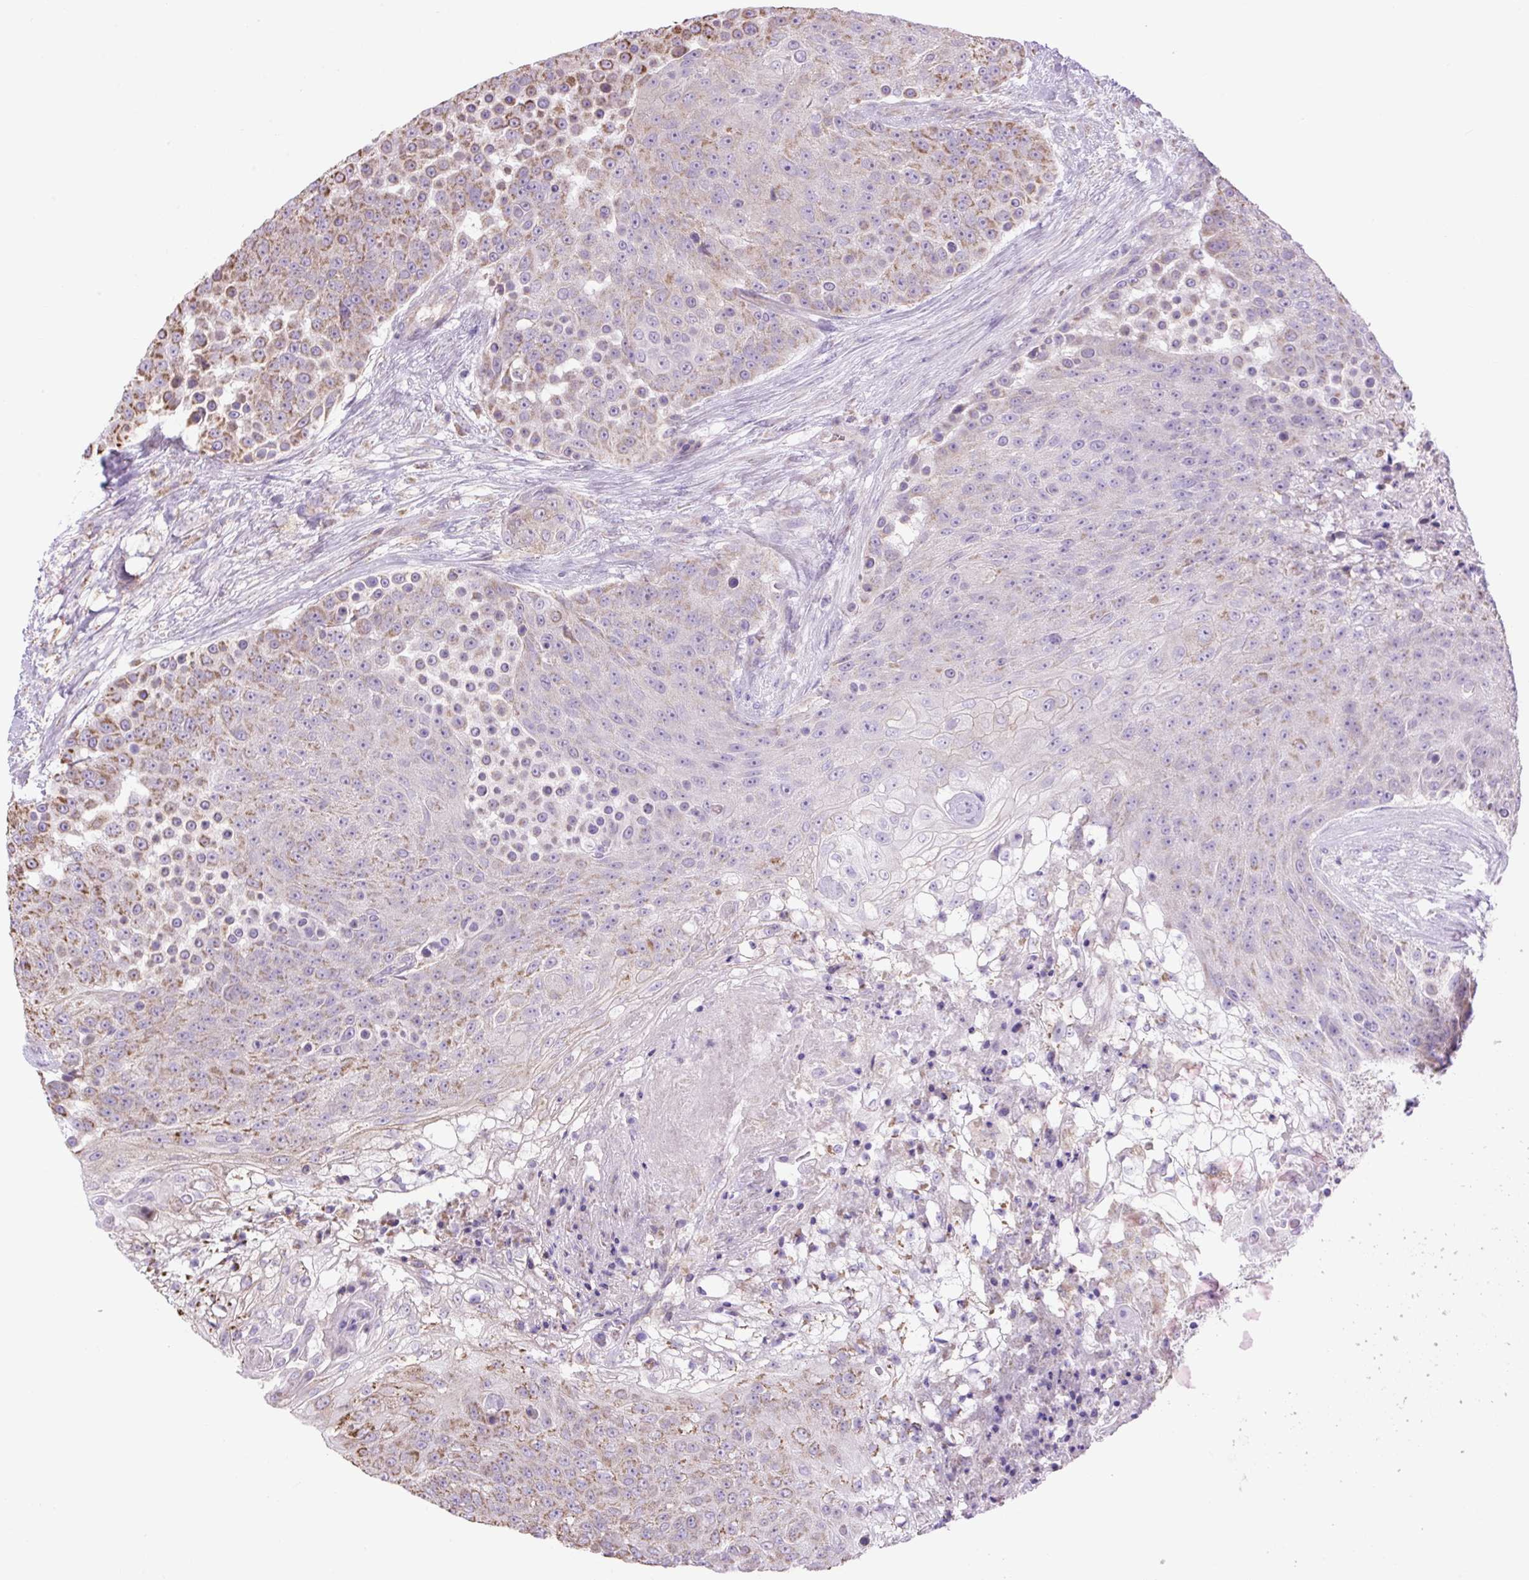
{"staining": {"intensity": "moderate", "quantity": "<25%", "location": "cytoplasmic/membranous"}, "tissue": "urothelial cancer", "cell_type": "Tumor cells", "image_type": "cancer", "snomed": [{"axis": "morphology", "description": "Urothelial carcinoma, High grade"}, {"axis": "topography", "description": "Urinary bladder"}], "caption": "Tumor cells show moderate cytoplasmic/membranous expression in approximately <25% of cells in high-grade urothelial carcinoma. (DAB IHC, brown staining for protein, blue staining for nuclei).", "gene": "PLCG1", "patient": {"sex": "female", "age": 63}}